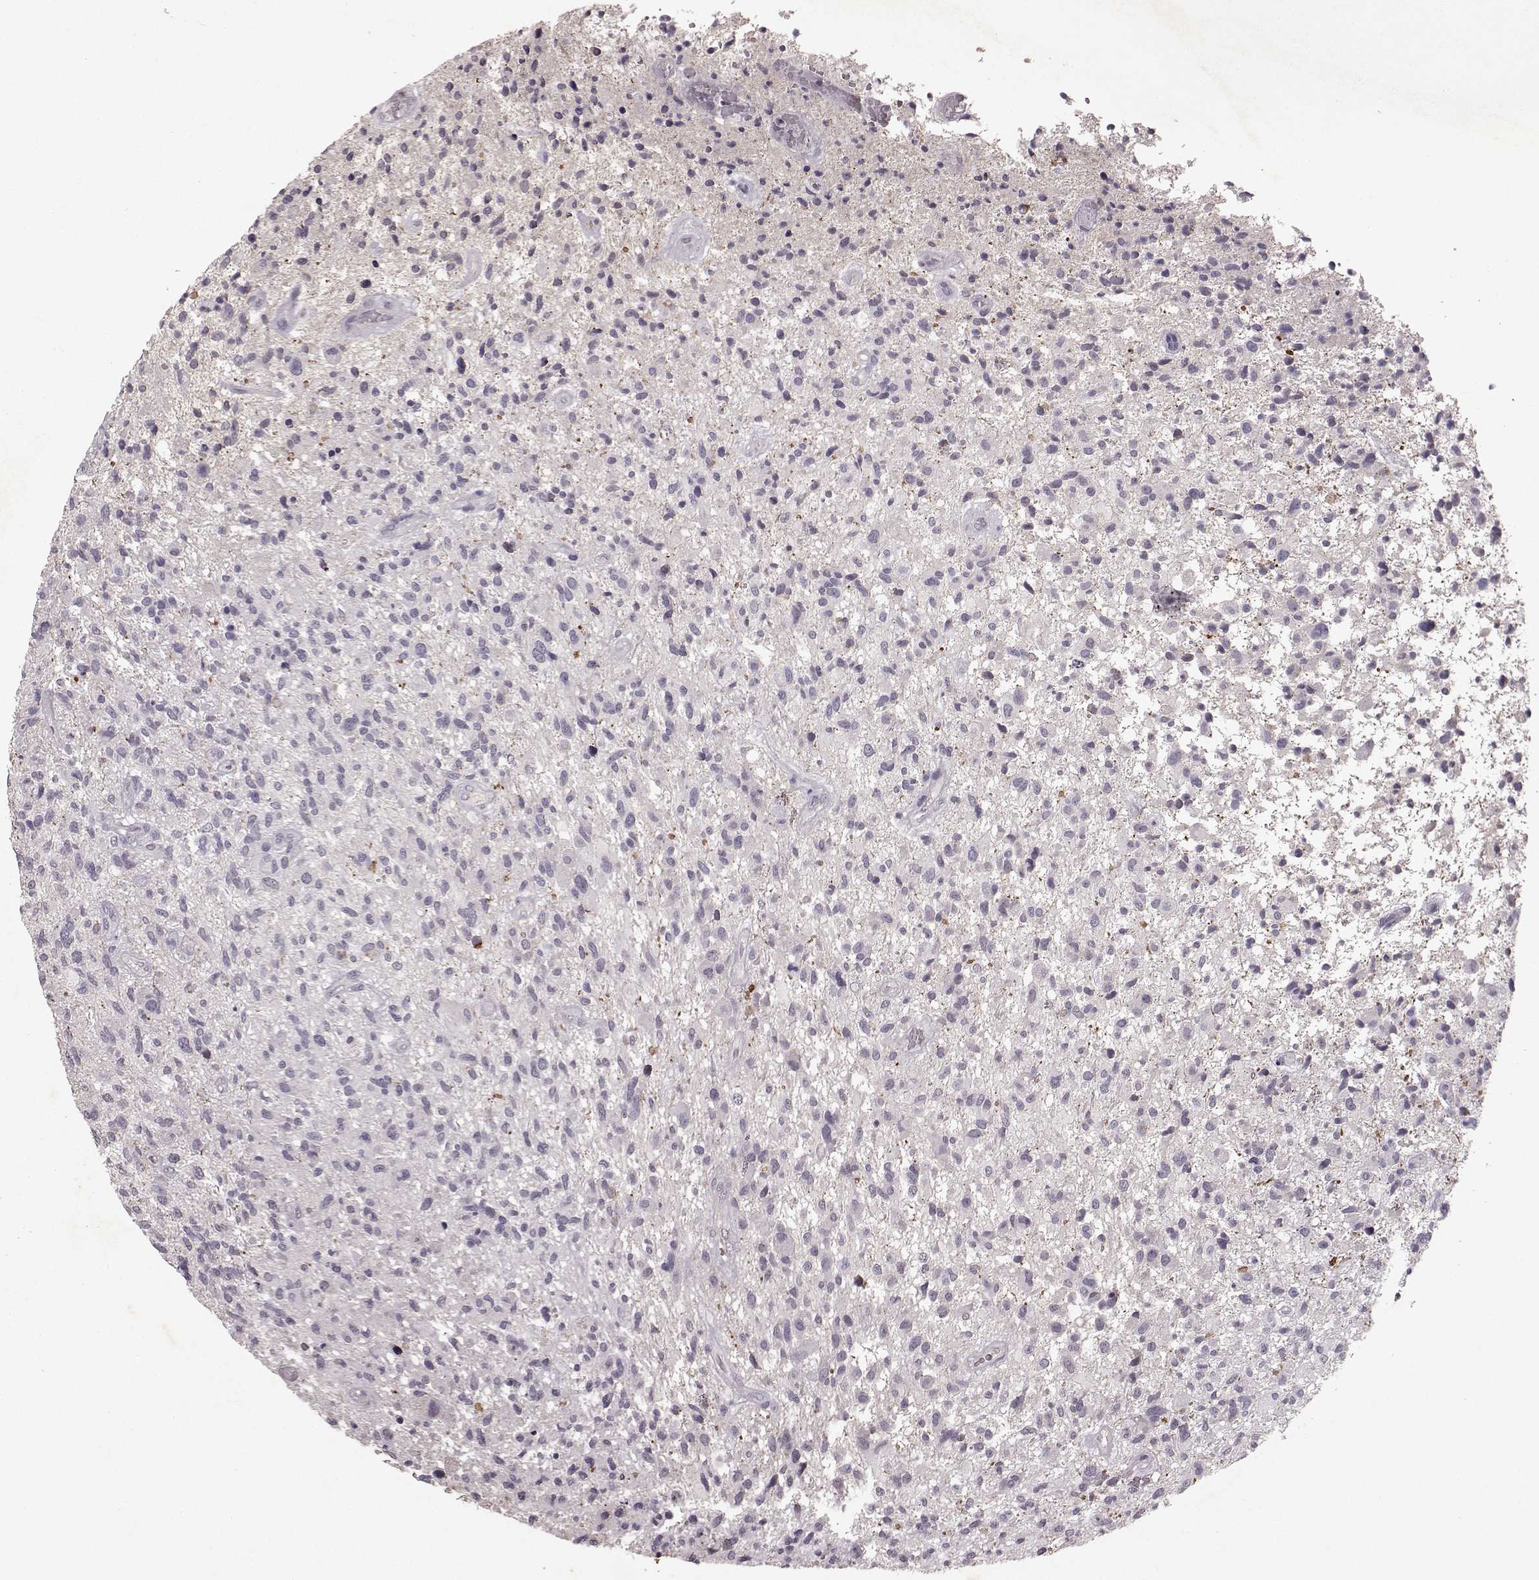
{"staining": {"intensity": "negative", "quantity": "none", "location": "none"}, "tissue": "glioma", "cell_type": "Tumor cells", "image_type": "cancer", "snomed": [{"axis": "morphology", "description": "Glioma, malignant, High grade"}, {"axis": "topography", "description": "Brain"}], "caption": "Tumor cells are negative for protein expression in human glioma. (DAB (3,3'-diaminobenzidine) immunohistochemistry (IHC) with hematoxylin counter stain).", "gene": "FRRS1L", "patient": {"sex": "male", "age": 47}}